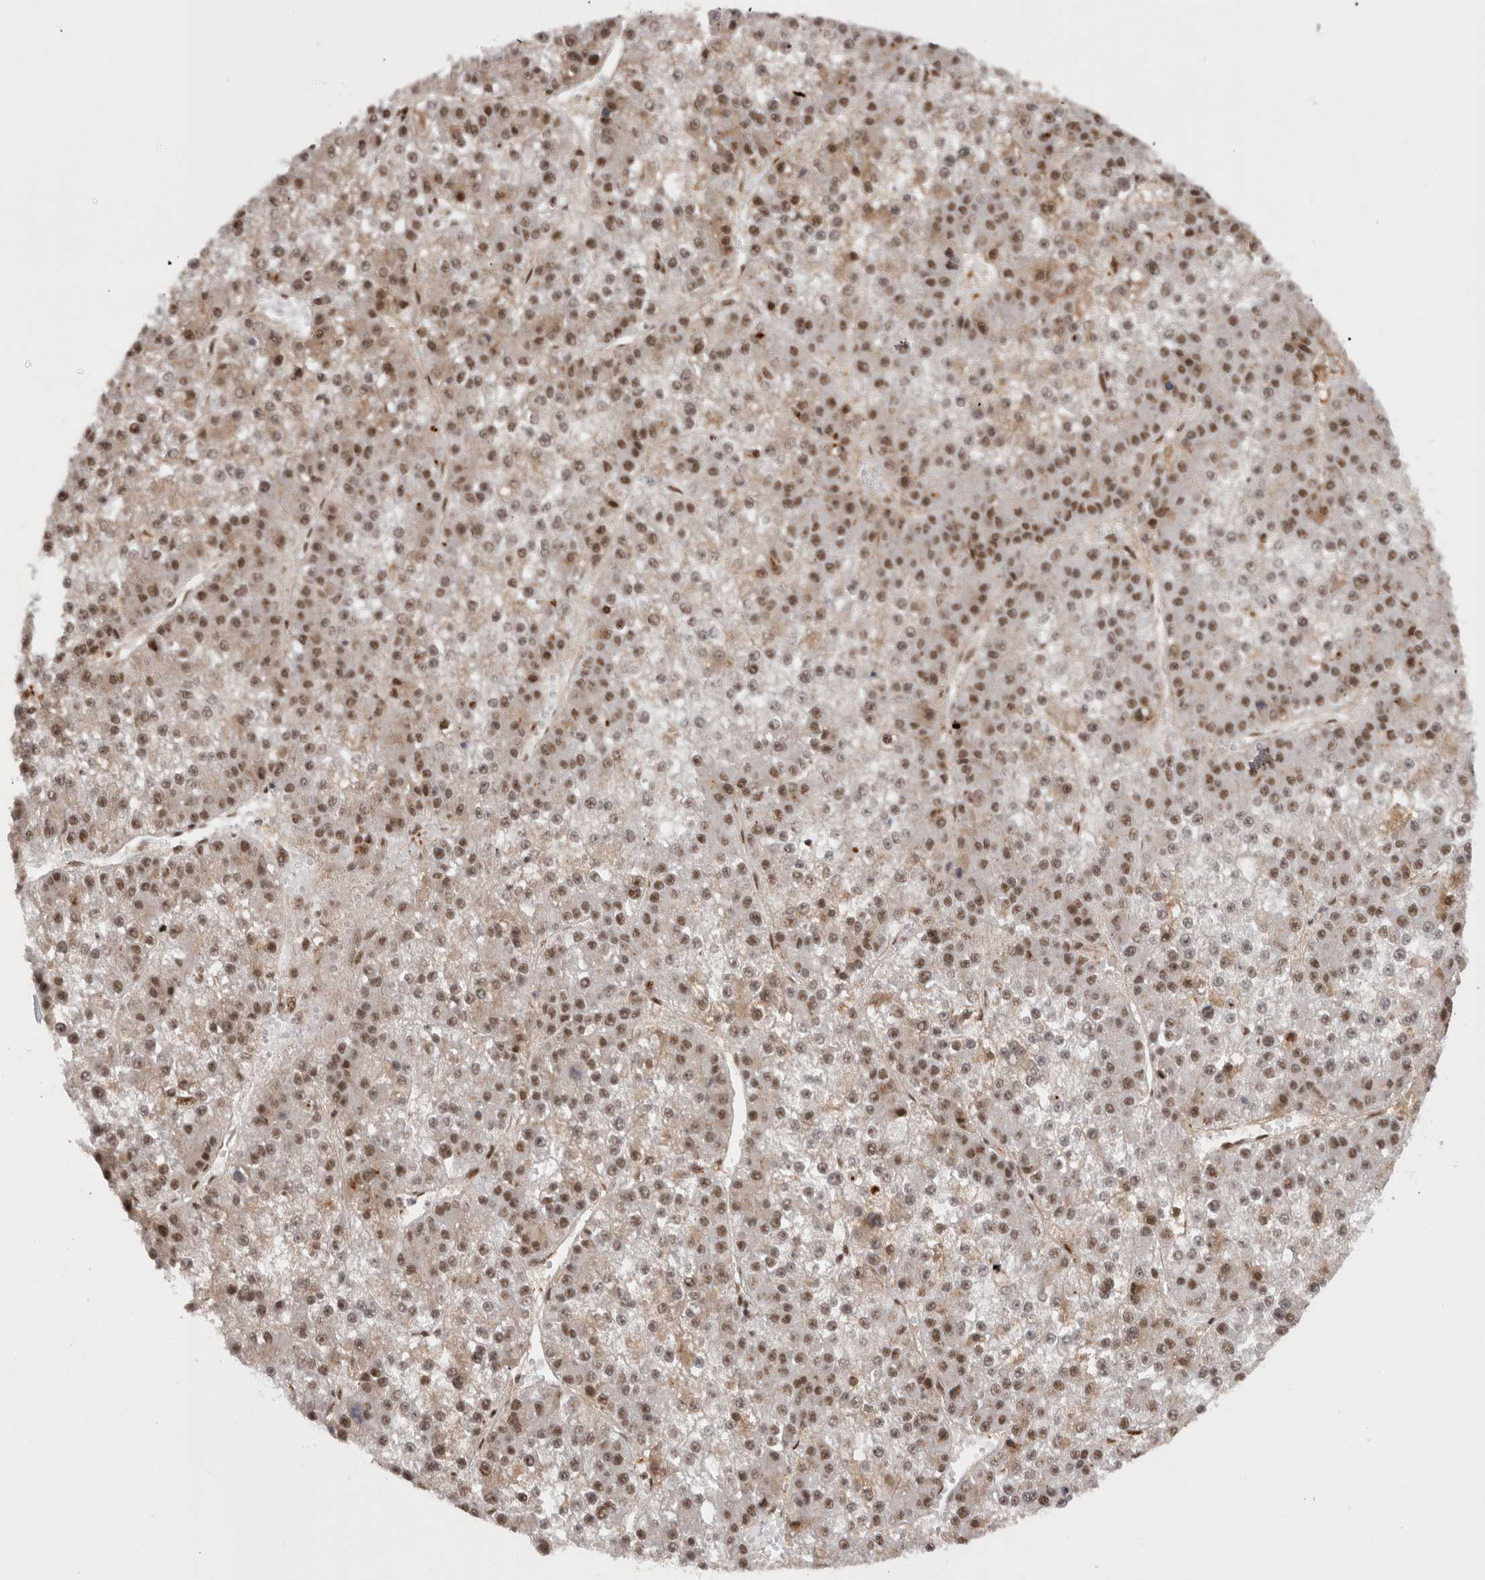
{"staining": {"intensity": "moderate", "quantity": ">75%", "location": "nuclear"}, "tissue": "liver cancer", "cell_type": "Tumor cells", "image_type": "cancer", "snomed": [{"axis": "morphology", "description": "Carcinoma, Hepatocellular, NOS"}, {"axis": "topography", "description": "Liver"}], "caption": "DAB immunohistochemical staining of human liver hepatocellular carcinoma exhibits moderate nuclear protein staining in approximately >75% of tumor cells.", "gene": "EYA2", "patient": {"sex": "female", "age": 73}}